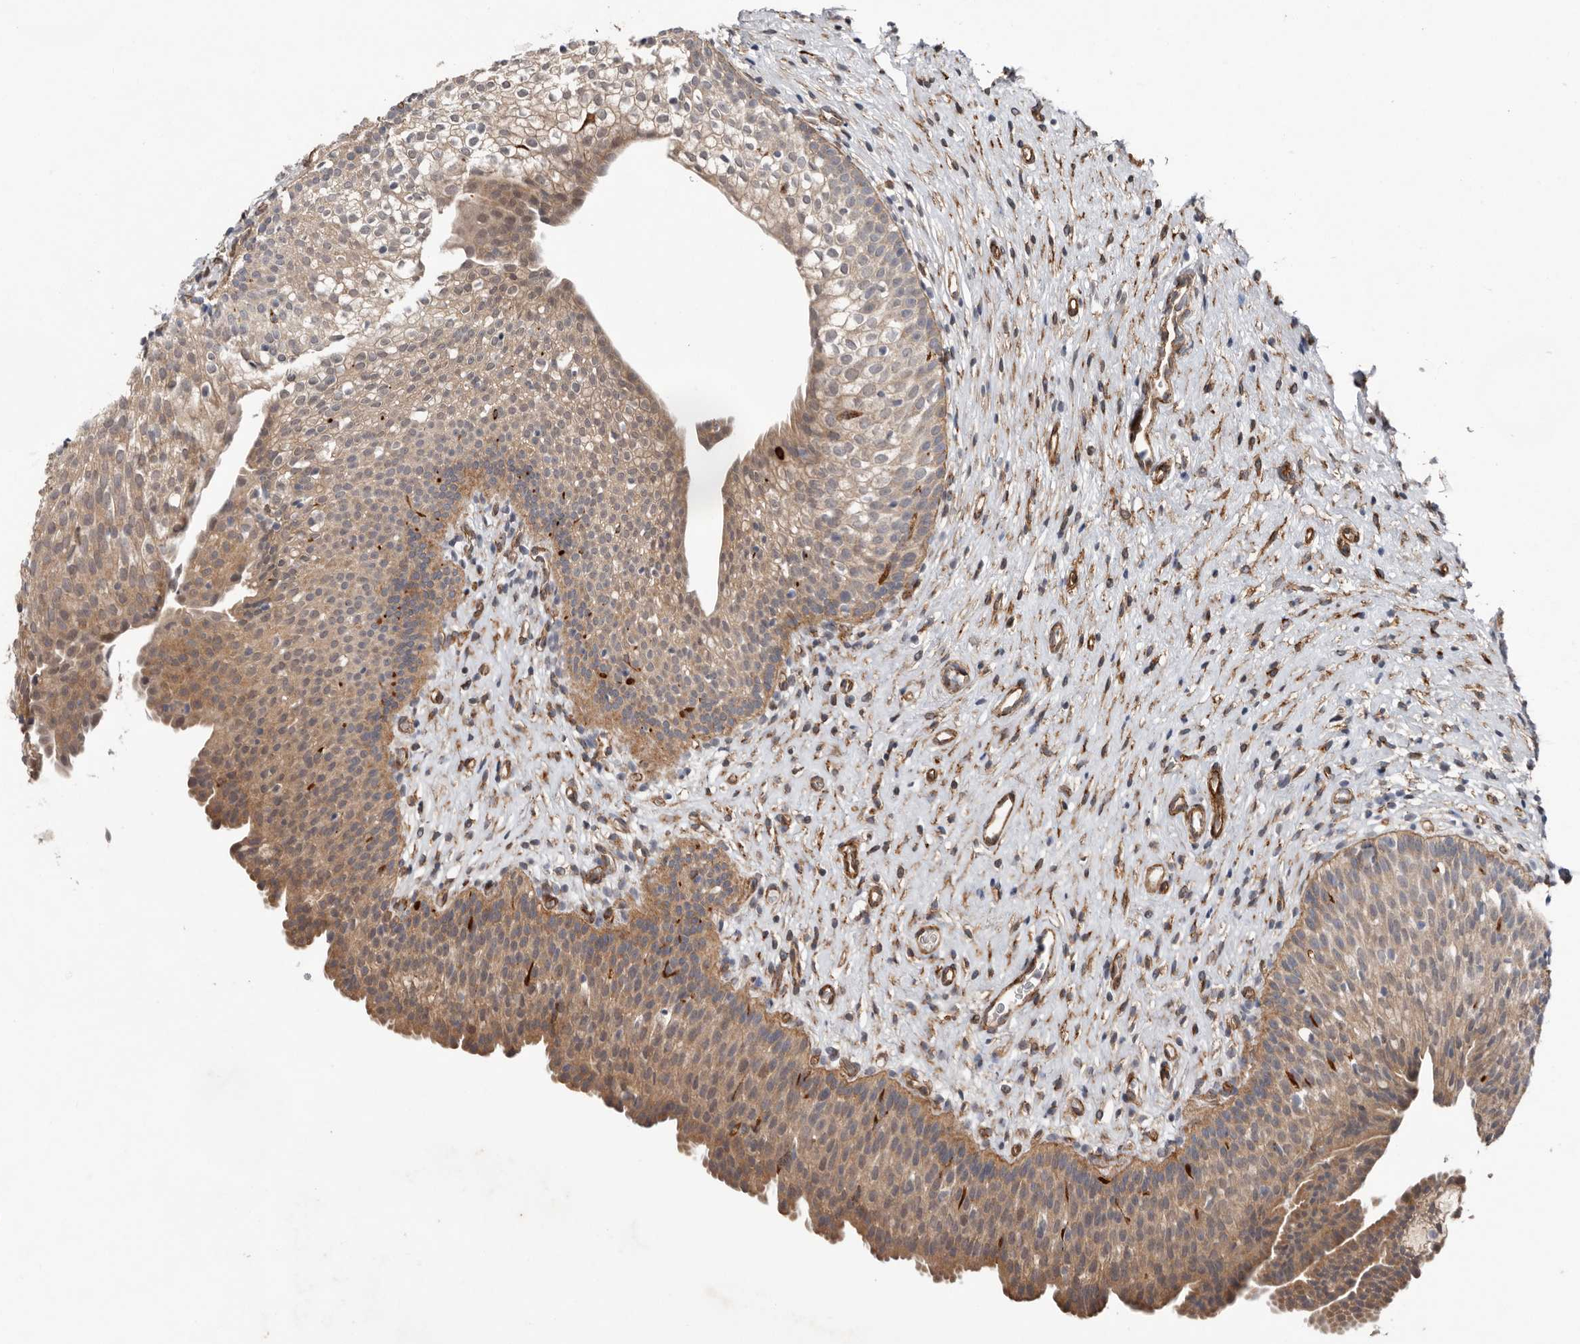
{"staining": {"intensity": "moderate", "quantity": ">75%", "location": "cytoplasmic/membranous"}, "tissue": "urinary bladder", "cell_type": "Urothelial cells", "image_type": "normal", "snomed": [{"axis": "morphology", "description": "Normal tissue, NOS"}, {"axis": "topography", "description": "Urinary bladder"}], "caption": "Urothelial cells exhibit medium levels of moderate cytoplasmic/membranous expression in approximately >75% of cells in benign human urinary bladder. The protein of interest is shown in brown color, while the nuclei are stained blue.", "gene": "RANBP17", "patient": {"sex": "male", "age": 1}}